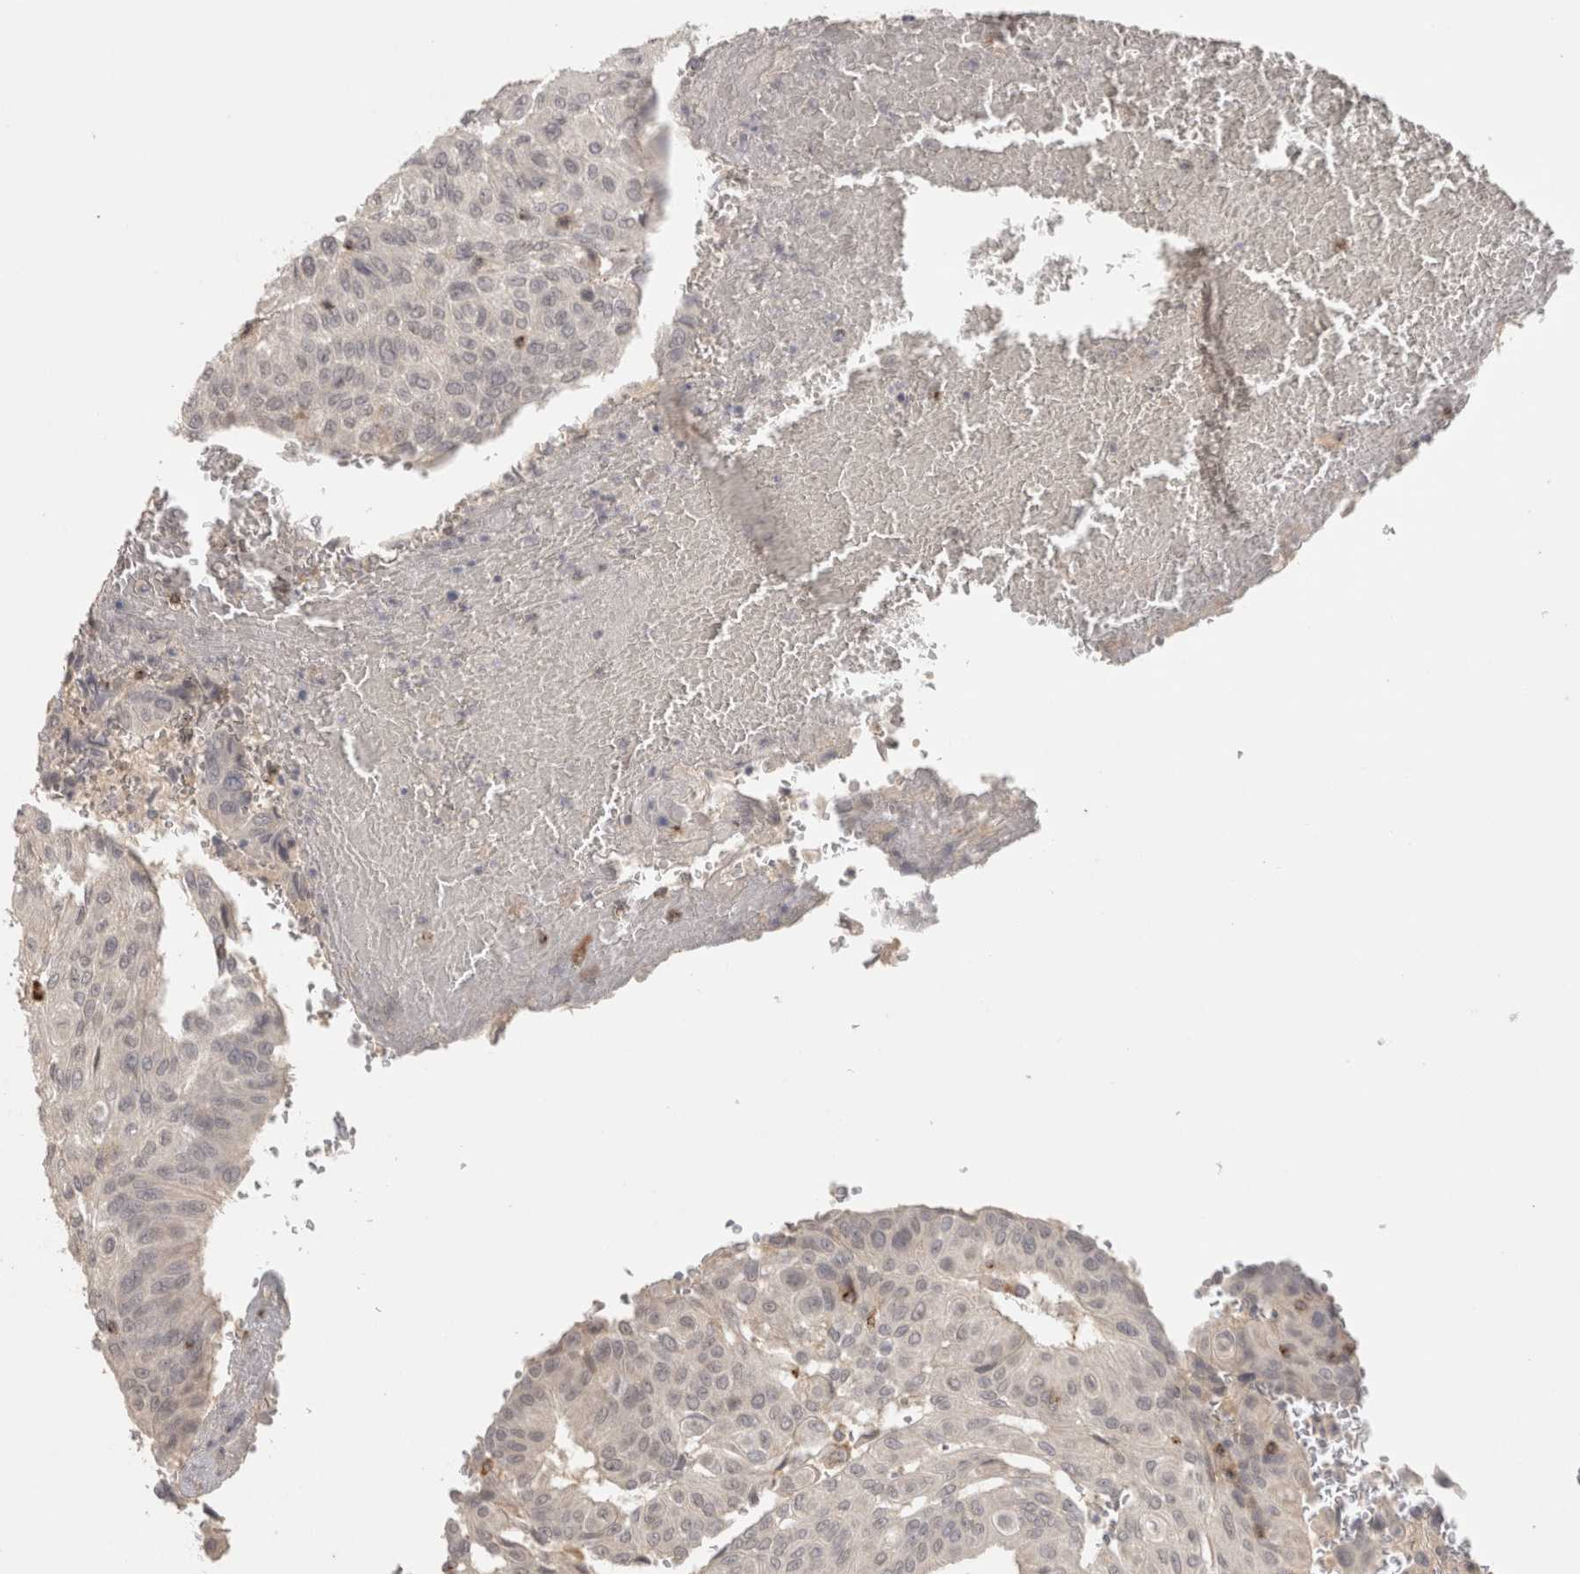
{"staining": {"intensity": "negative", "quantity": "none", "location": "none"}, "tissue": "urothelial cancer", "cell_type": "Tumor cells", "image_type": "cancer", "snomed": [{"axis": "morphology", "description": "Urothelial carcinoma, High grade"}, {"axis": "topography", "description": "Urinary bladder"}], "caption": "Tumor cells are negative for protein expression in human high-grade urothelial carcinoma.", "gene": "HAVCR2", "patient": {"sex": "male", "age": 66}}